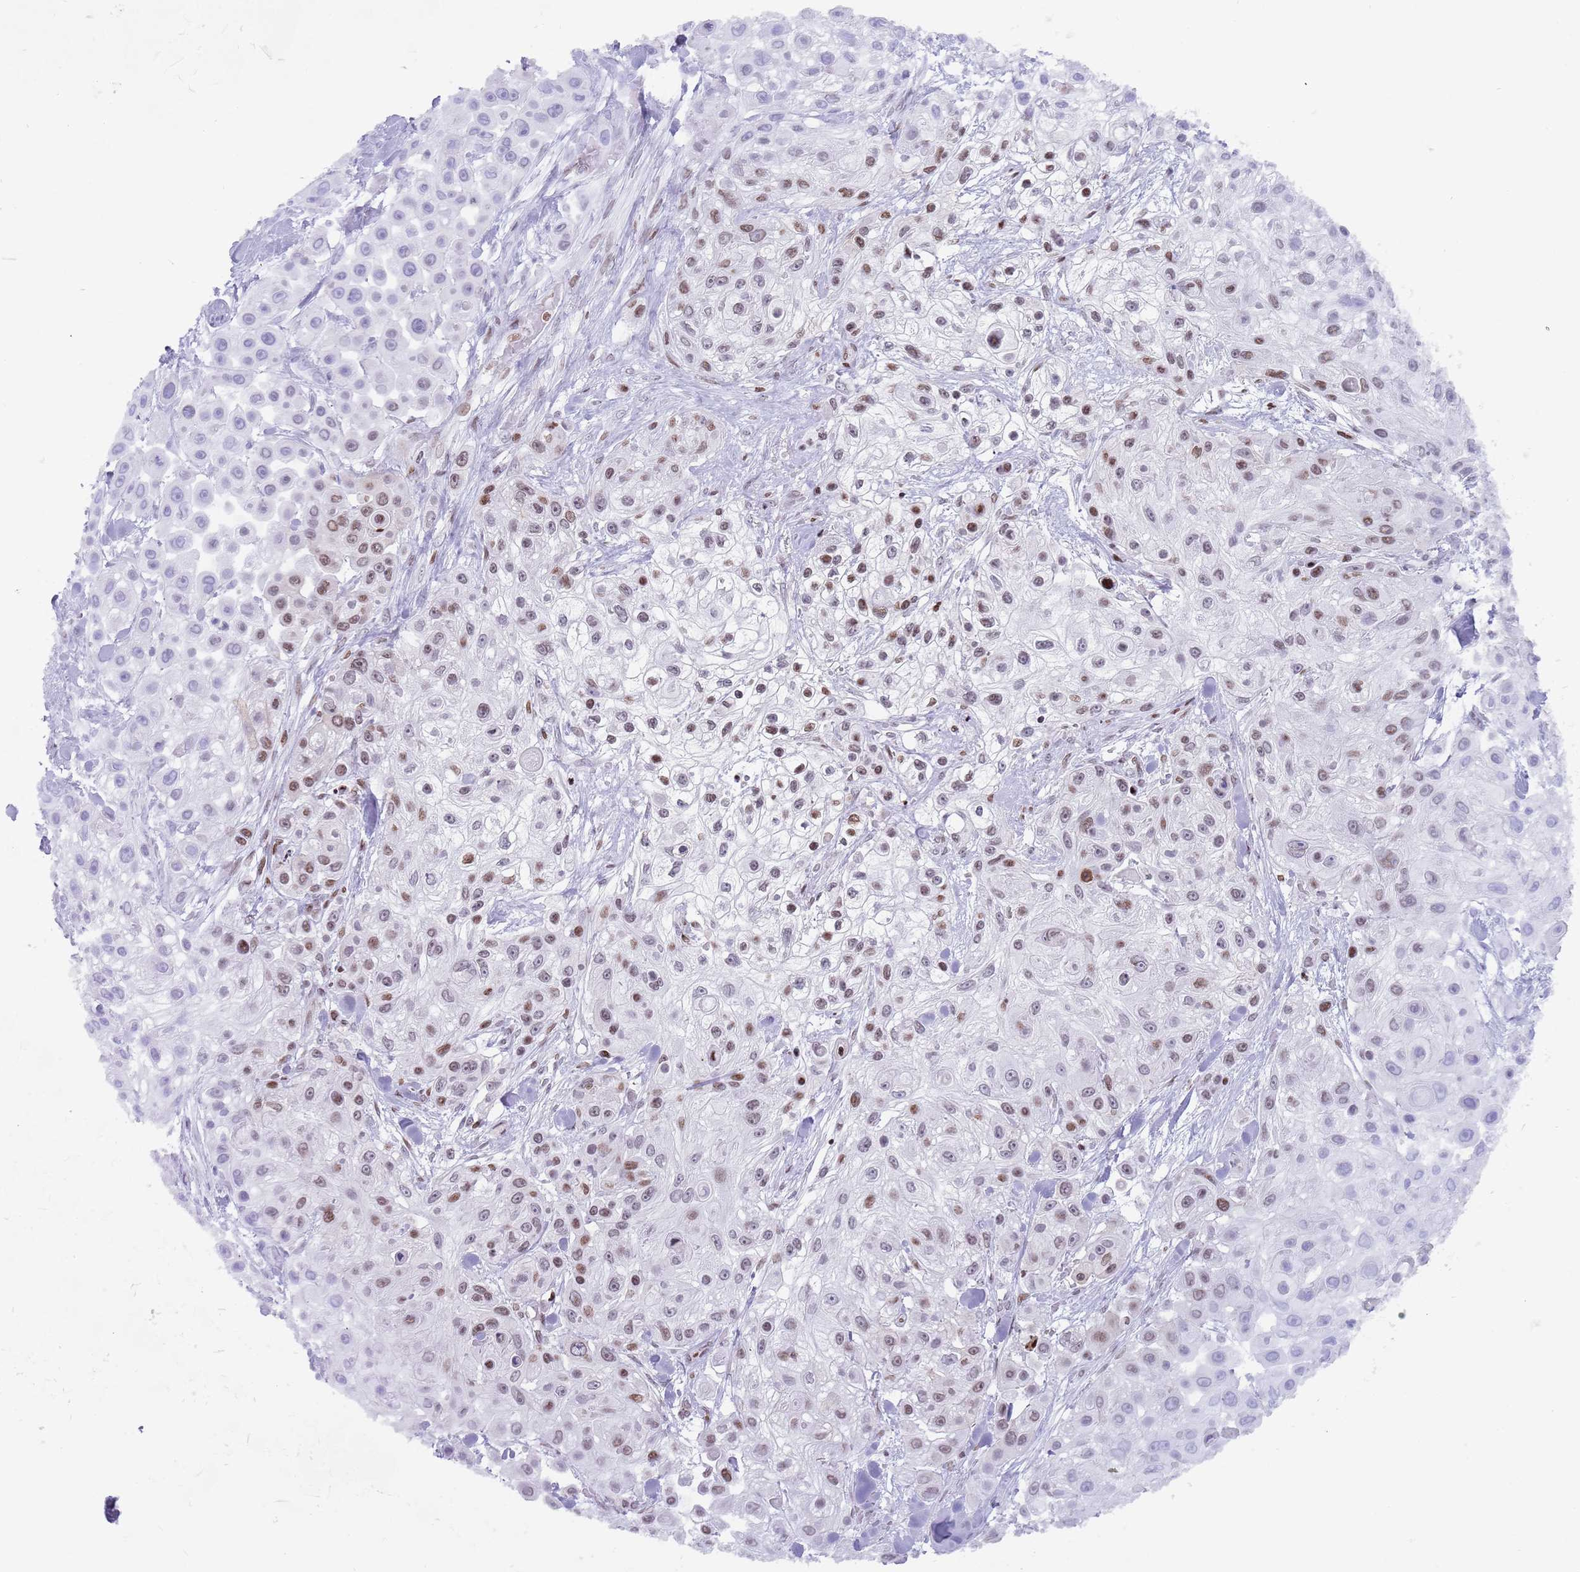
{"staining": {"intensity": "moderate", "quantity": "25%-75%", "location": "nuclear"}, "tissue": "skin cancer", "cell_type": "Tumor cells", "image_type": "cancer", "snomed": [{"axis": "morphology", "description": "Squamous cell carcinoma, NOS"}, {"axis": "topography", "description": "Skin"}], "caption": "DAB immunohistochemical staining of squamous cell carcinoma (skin) exhibits moderate nuclear protein staining in about 25%-75% of tumor cells. (DAB = brown stain, brightfield microscopy at high magnification).", "gene": "HDAC8", "patient": {"sex": "male", "age": 67}}